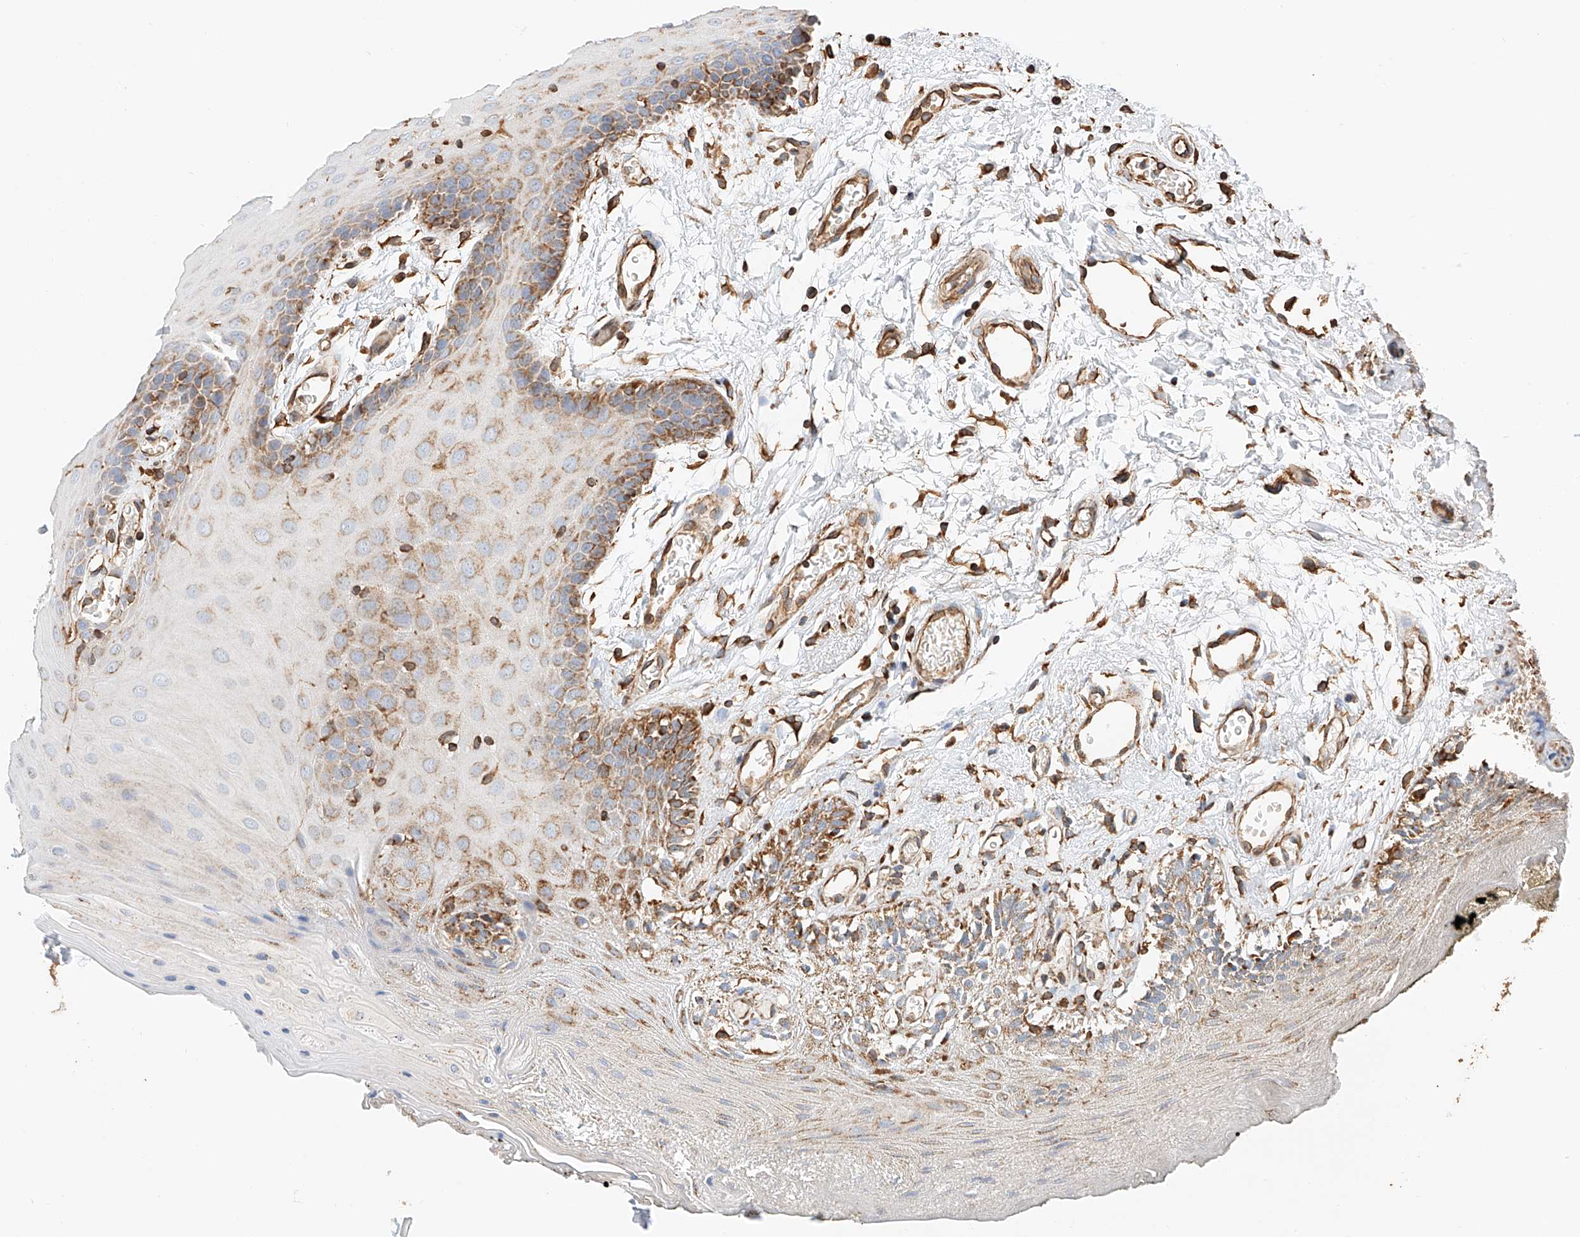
{"staining": {"intensity": "moderate", "quantity": ">75%", "location": "cytoplasmic/membranous"}, "tissue": "oral mucosa", "cell_type": "Squamous epithelial cells", "image_type": "normal", "snomed": [{"axis": "morphology", "description": "Normal tissue, NOS"}, {"axis": "morphology", "description": "Squamous cell carcinoma, NOS"}, {"axis": "topography", "description": "Skeletal muscle"}, {"axis": "topography", "description": "Oral tissue"}, {"axis": "topography", "description": "Salivary gland"}, {"axis": "topography", "description": "Head-Neck"}], "caption": "An immunohistochemistry (IHC) micrograph of unremarkable tissue is shown. Protein staining in brown highlights moderate cytoplasmic/membranous positivity in oral mucosa within squamous epithelial cells.", "gene": "NDUFV3", "patient": {"sex": "male", "age": 54}}